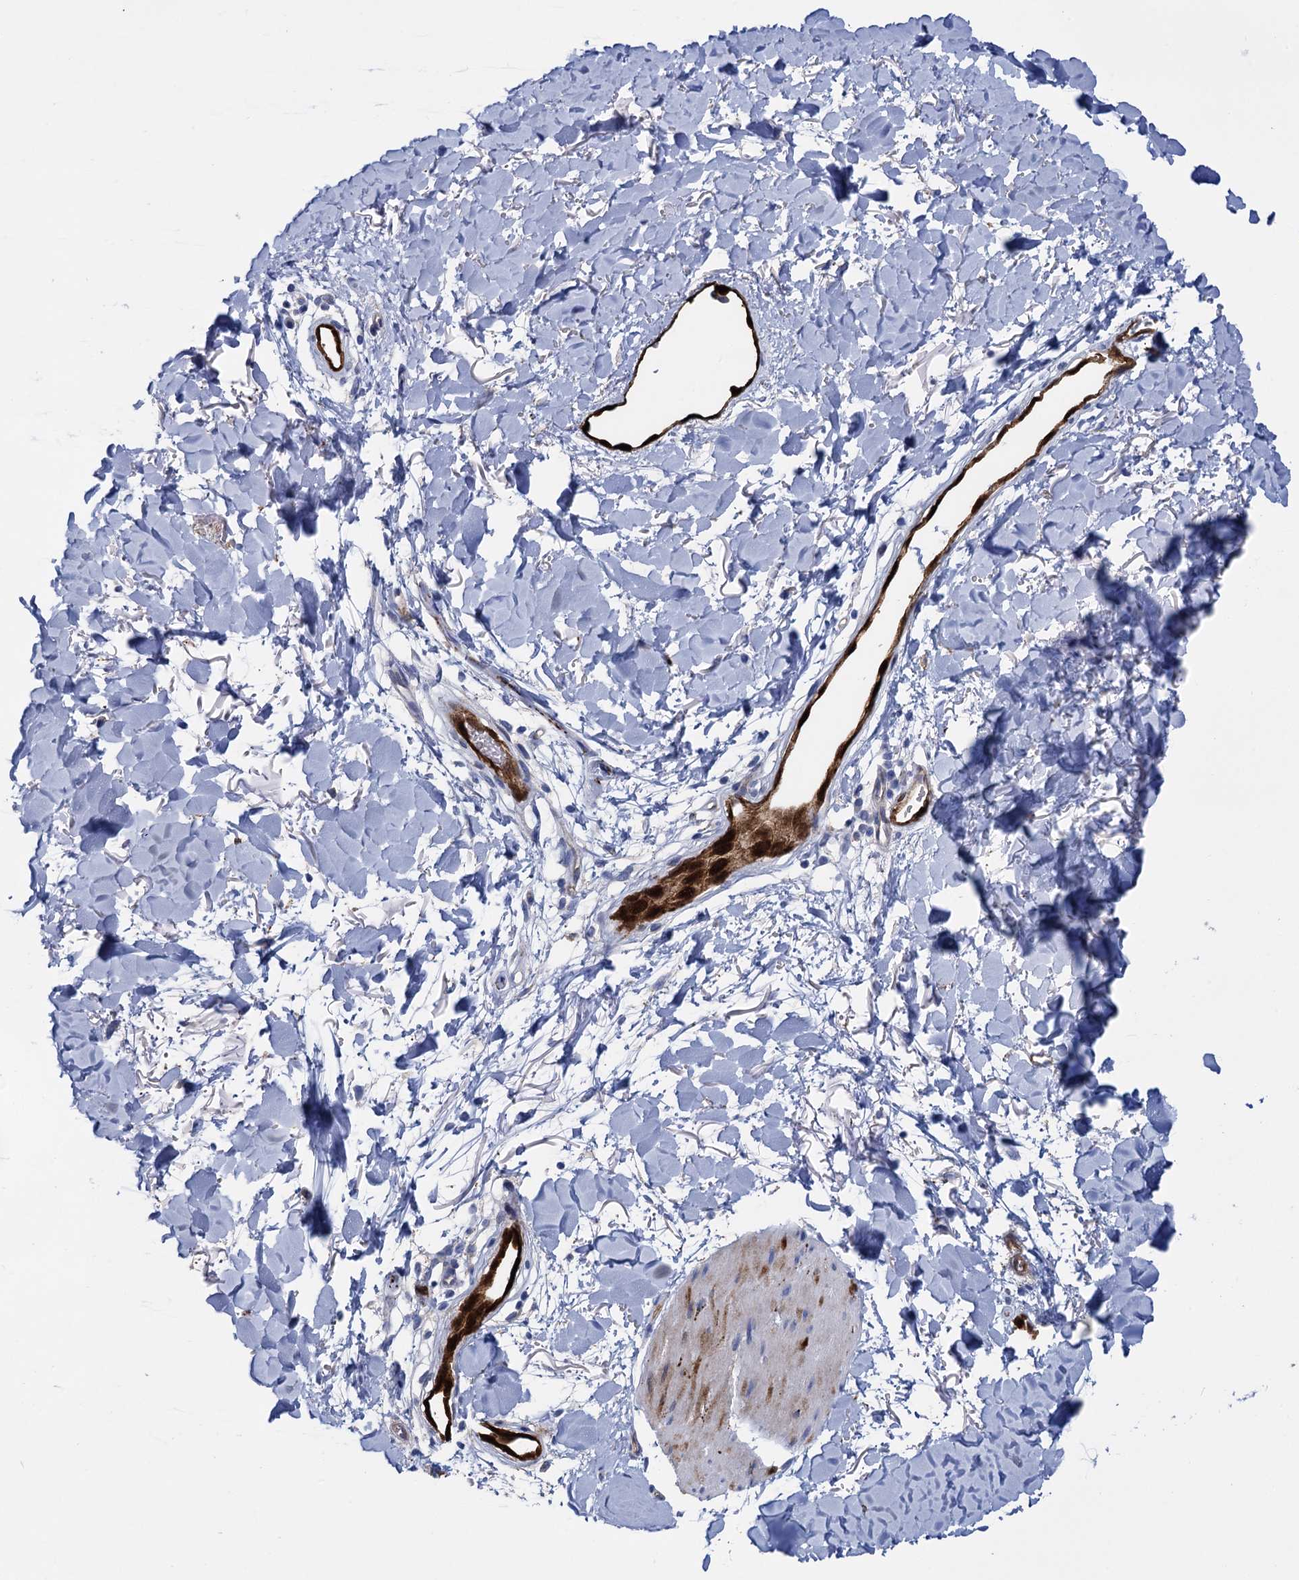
{"staining": {"intensity": "negative", "quantity": "none", "location": "none"}, "tissue": "skin", "cell_type": "Fibroblasts", "image_type": "normal", "snomed": [{"axis": "morphology", "description": "Normal tissue, NOS"}, {"axis": "topography", "description": "Skin"}], "caption": "Fibroblasts show no significant expression in normal skin. Nuclei are stained in blue.", "gene": "SNCG", "patient": {"sex": "female", "age": 58}}